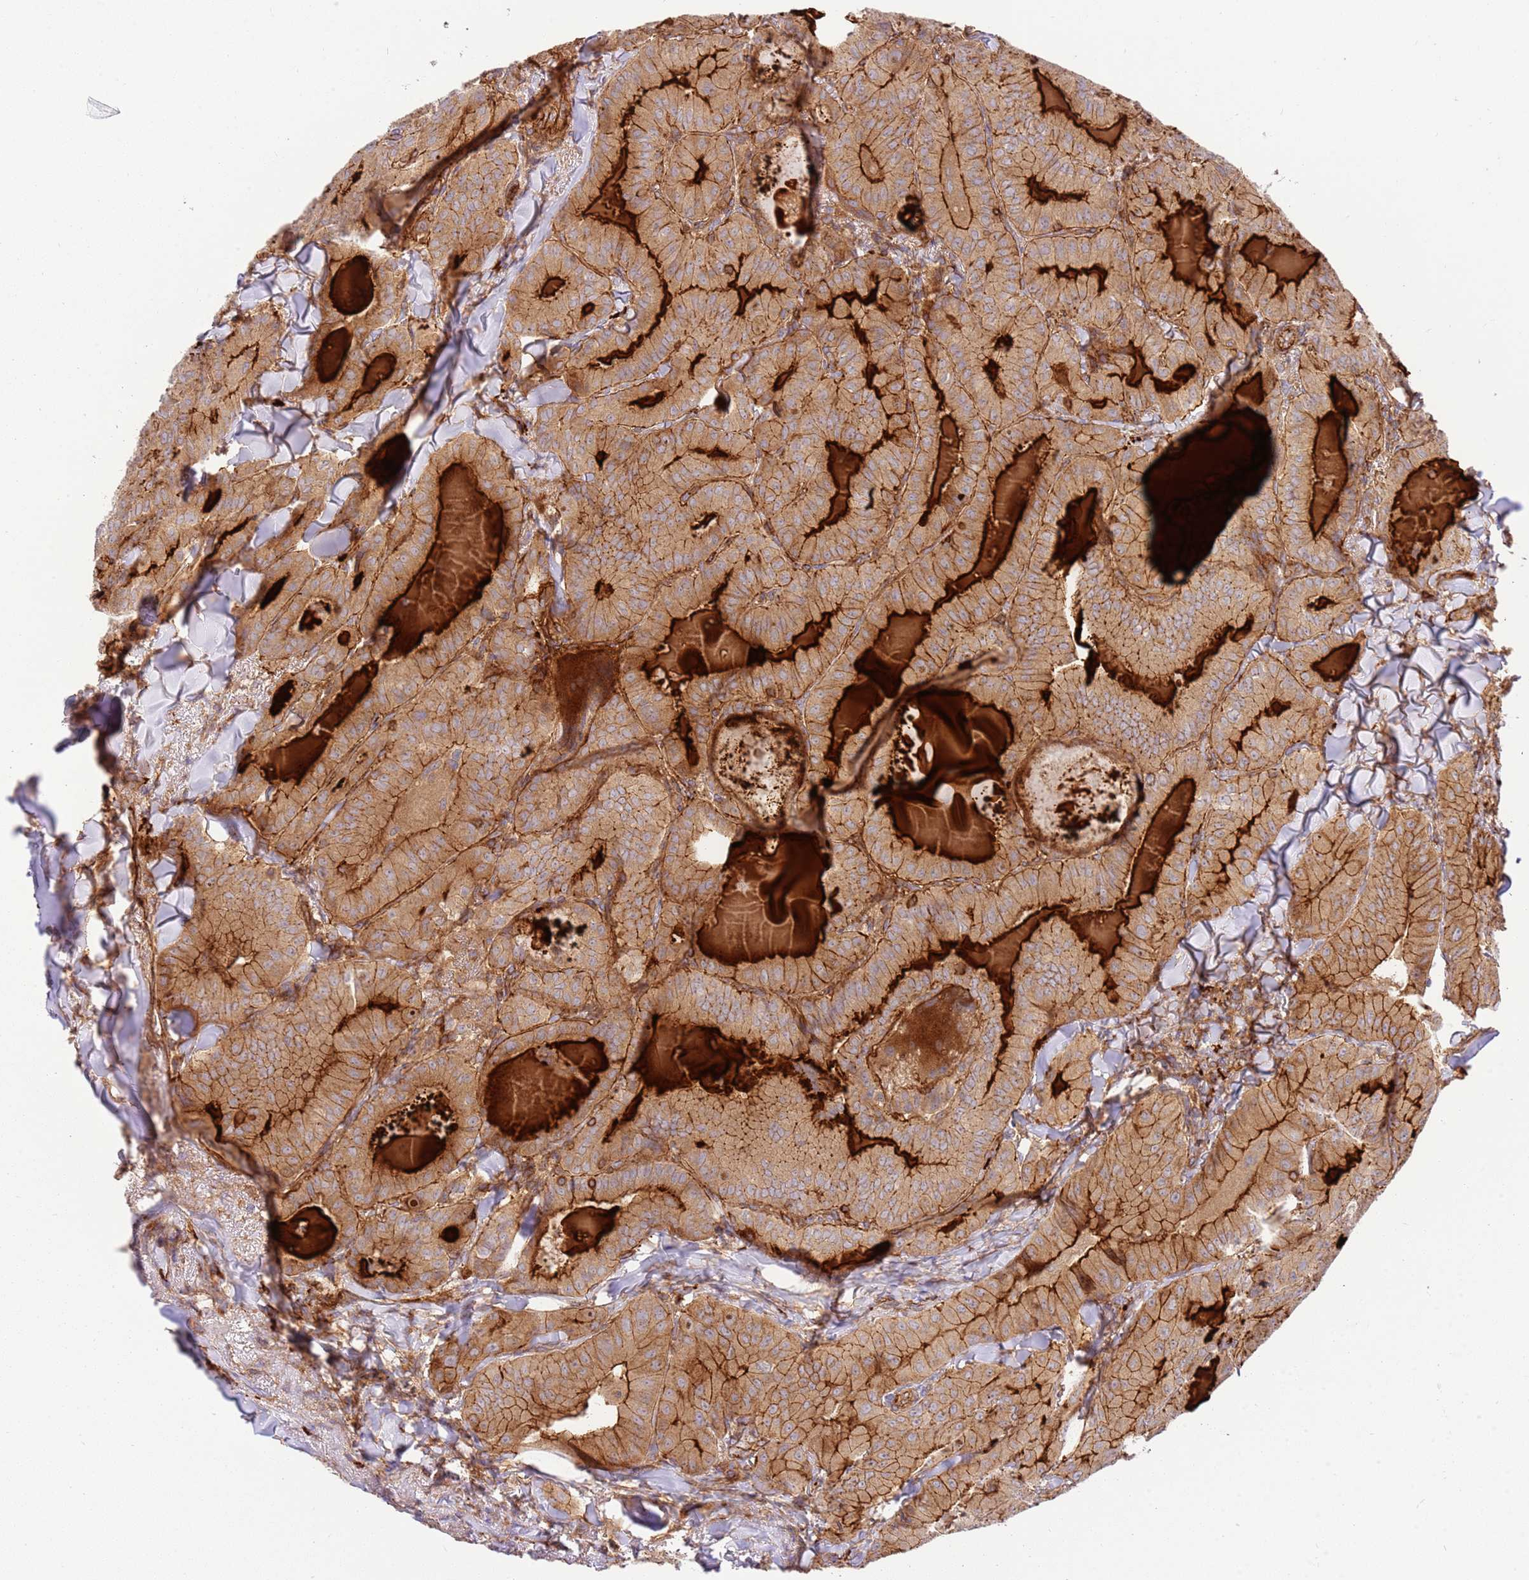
{"staining": {"intensity": "moderate", "quantity": ">75%", "location": "cytoplasmic/membranous"}, "tissue": "thyroid cancer", "cell_type": "Tumor cells", "image_type": "cancer", "snomed": [{"axis": "morphology", "description": "Papillary adenocarcinoma, NOS"}, {"axis": "topography", "description": "Thyroid gland"}], "caption": "DAB immunohistochemical staining of human thyroid cancer exhibits moderate cytoplasmic/membranous protein staining in about >75% of tumor cells.", "gene": "EFCAB8", "patient": {"sex": "female", "age": 68}}